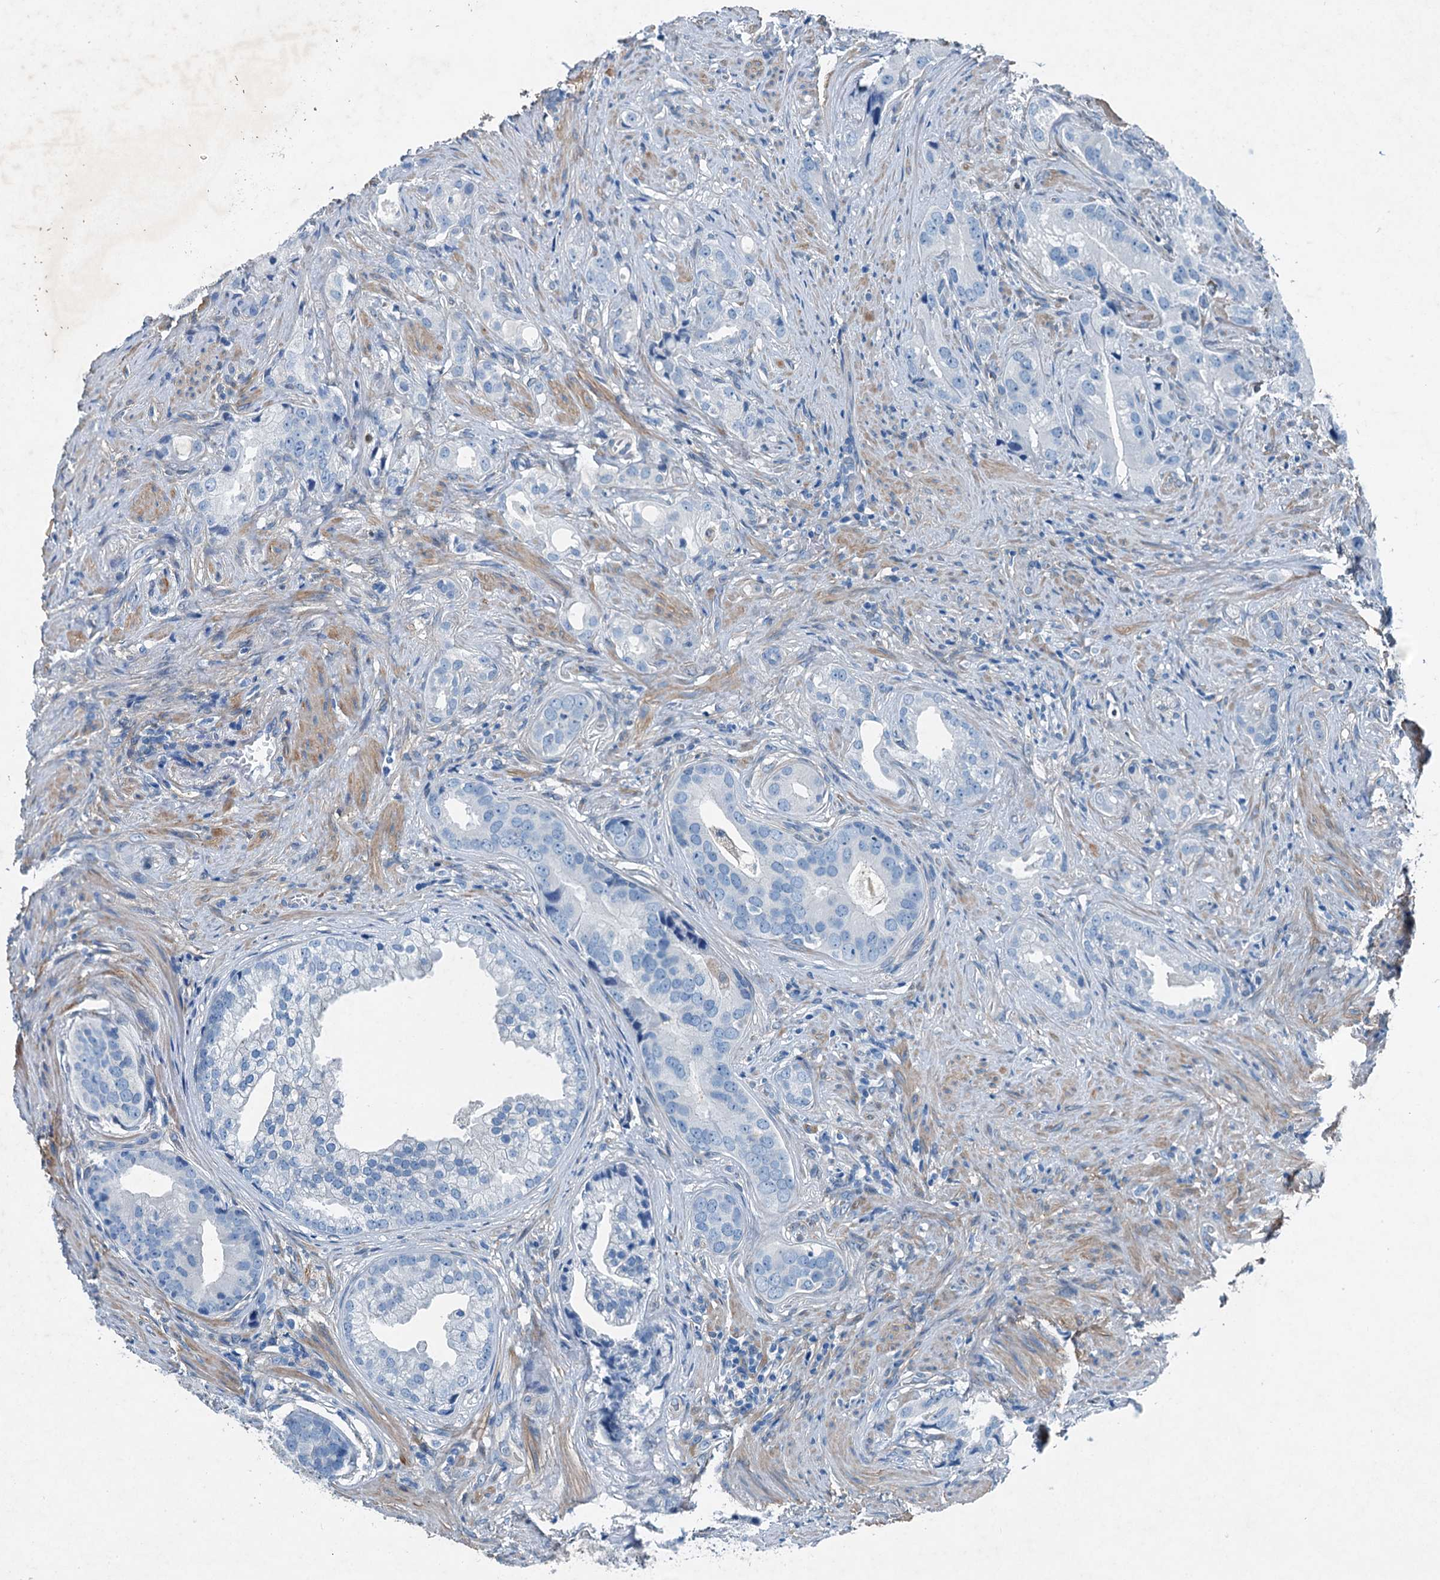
{"staining": {"intensity": "negative", "quantity": "none", "location": "none"}, "tissue": "prostate cancer", "cell_type": "Tumor cells", "image_type": "cancer", "snomed": [{"axis": "morphology", "description": "Adenocarcinoma, Low grade"}, {"axis": "topography", "description": "Prostate"}], "caption": "There is no significant expression in tumor cells of low-grade adenocarcinoma (prostate).", "gene": "RAB3IL1", "patient": {"sex": "male", "age": 71}}